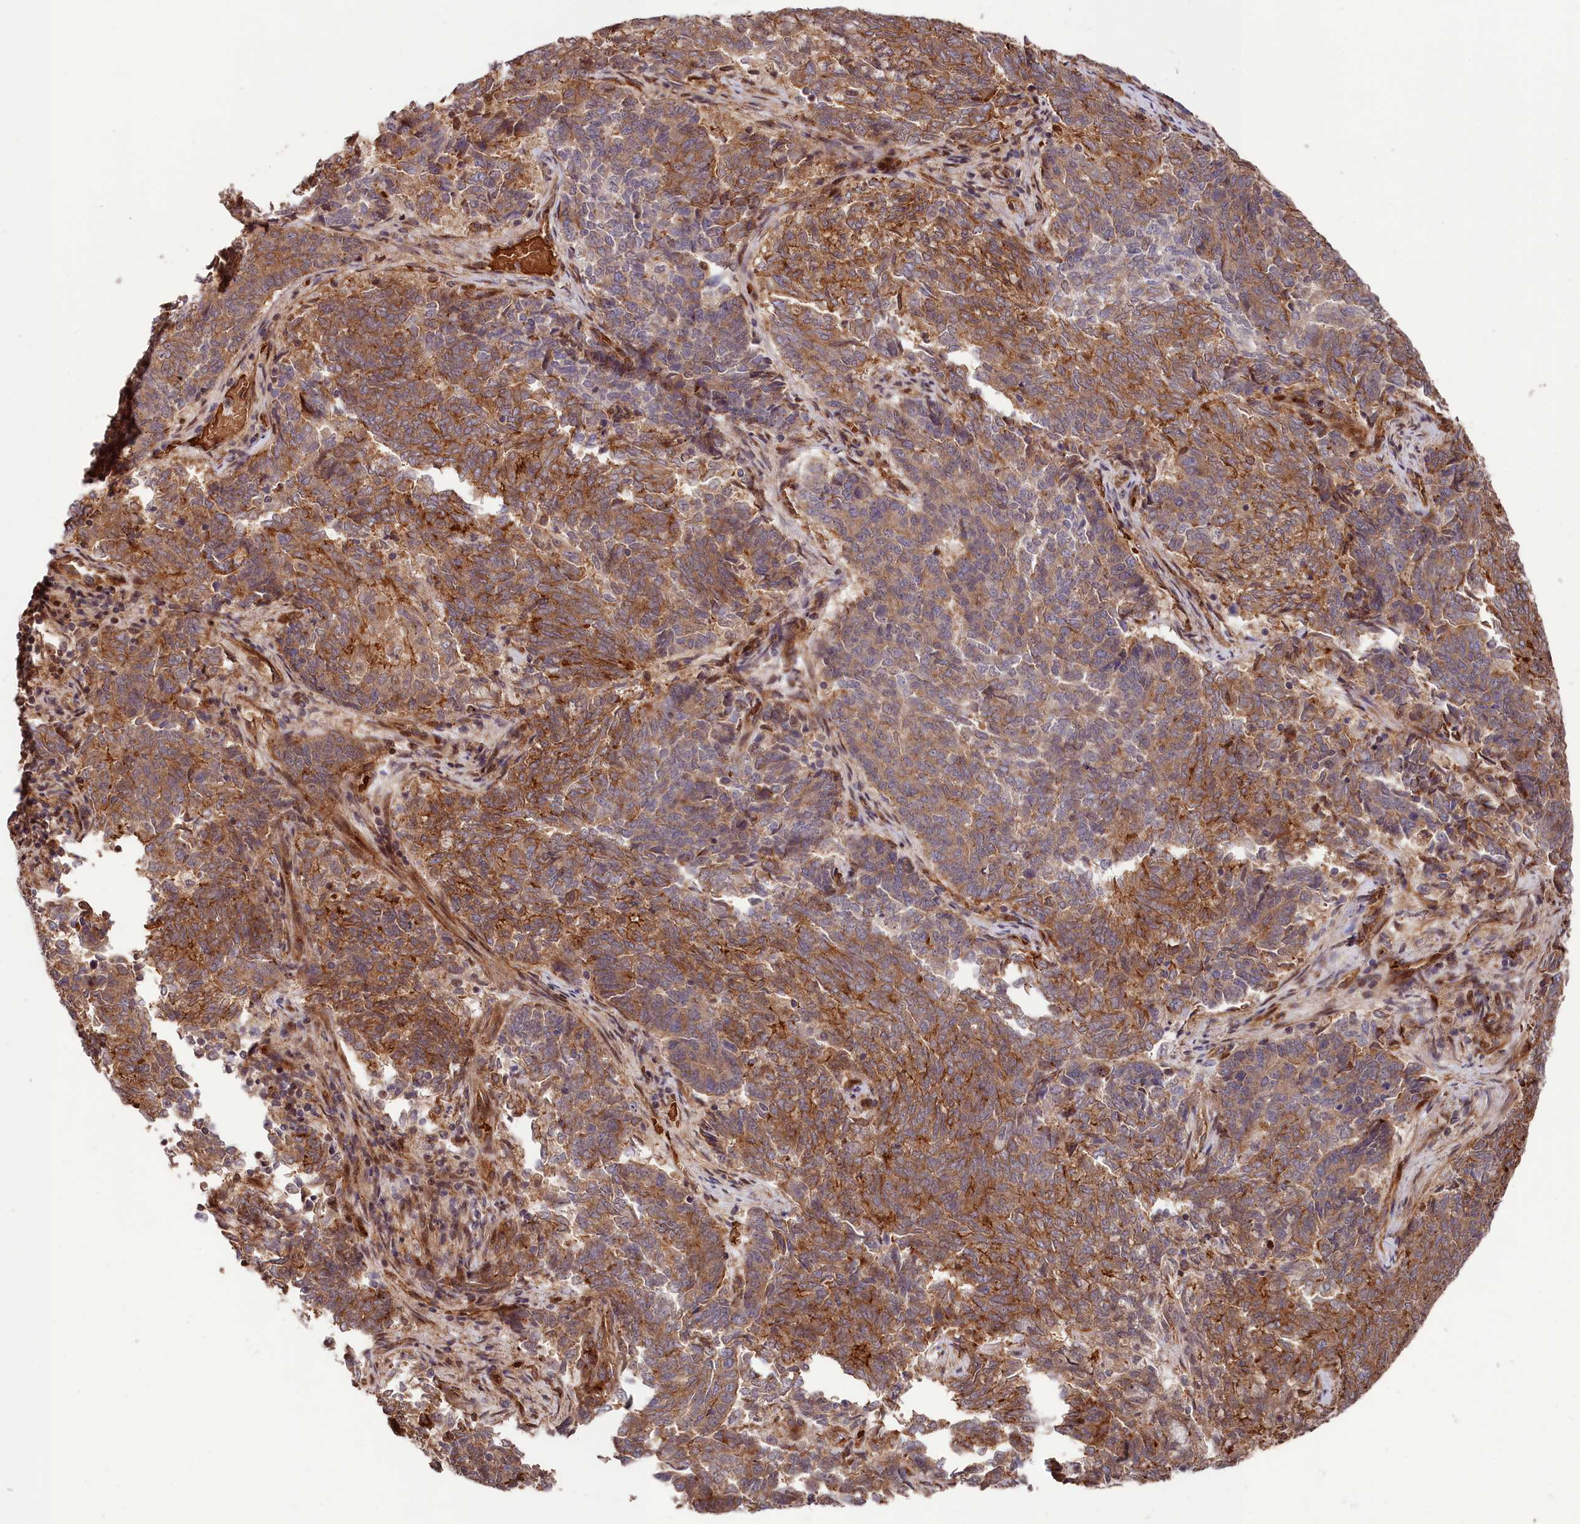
{"staining": {"intensity": "strong", "quantity": ">75%", "location": "cytoplasmic/membranous"}, "tissue": "endometrial cancer", "cell_type": "Tumor cells", "image_type": "cancer", "snomed": [{"axis": "morphology", "description": "Adenocarcinoma, NOS"}, {"axis": "topography", "description": "Endometrium"}], "caption": "Endometrial cancer (adenocarcinoma) stained for a protein (brown) shows strong cytoplasmic/membranous positive positivity in approximately >75% of tumor cells.", "gene": "TNKS1BP1", "patient": {"sex": "female", "age": 80}}